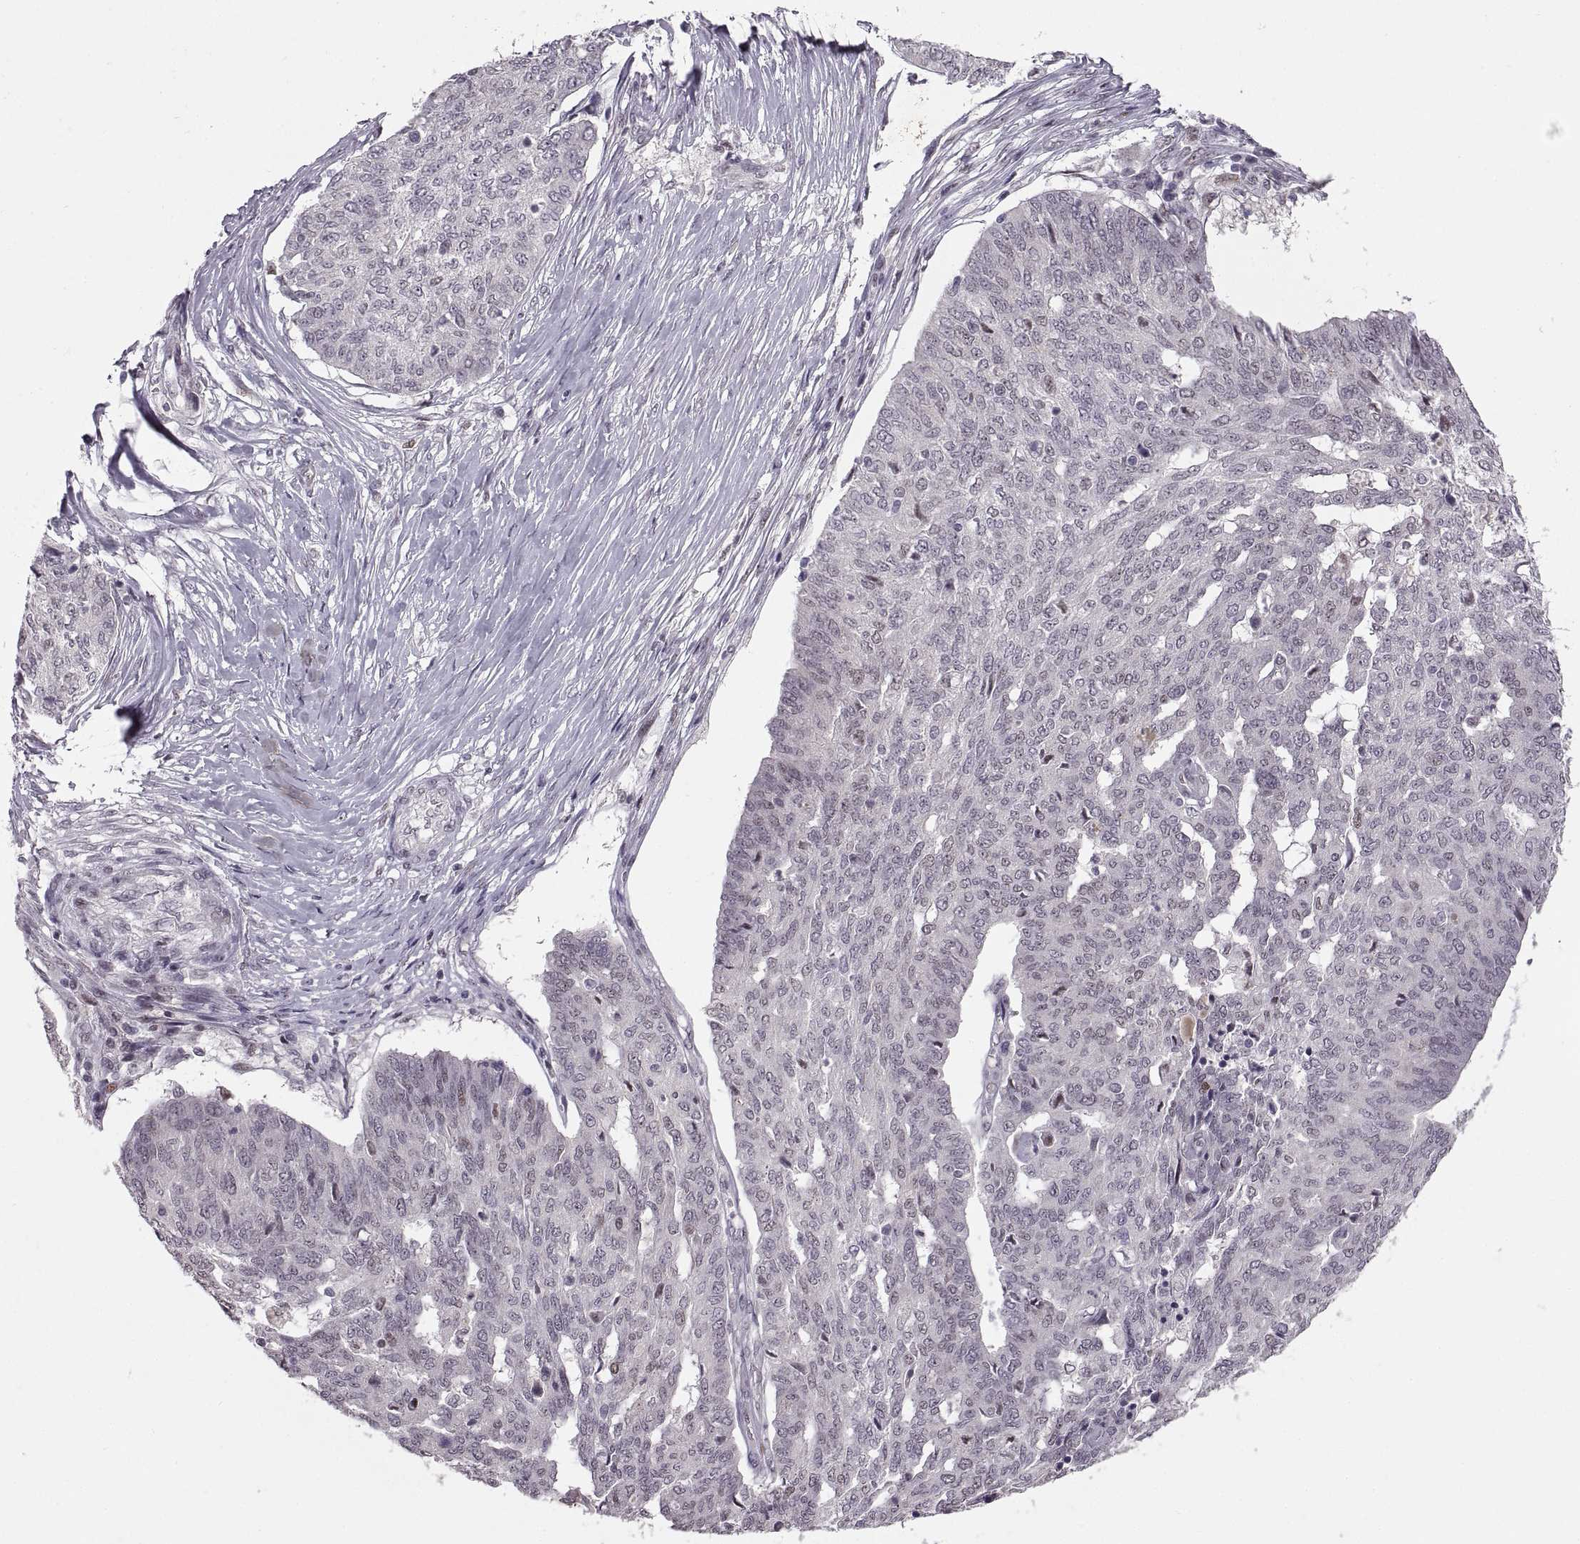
{"staining": {"intensity": "weak", "quantity": "<25%", "location": "nuclear"}, "tissue": "ovarian cancer", "cell_type": "Tumor cells", "image_type": "cancer", "snomed": [{"axis": "morphology", "description": "Cystadenocarcinoma, serous, NOS"}, {"axis": "topography", "description": "Ovary"}], "caption": "Histopathology image shows no protein positivity in tumor cells of serous cystadenocarcinoma (ovarian) tissue.", "gene": "SNAI1", "patient": {"sex": "female", "age": 67}}